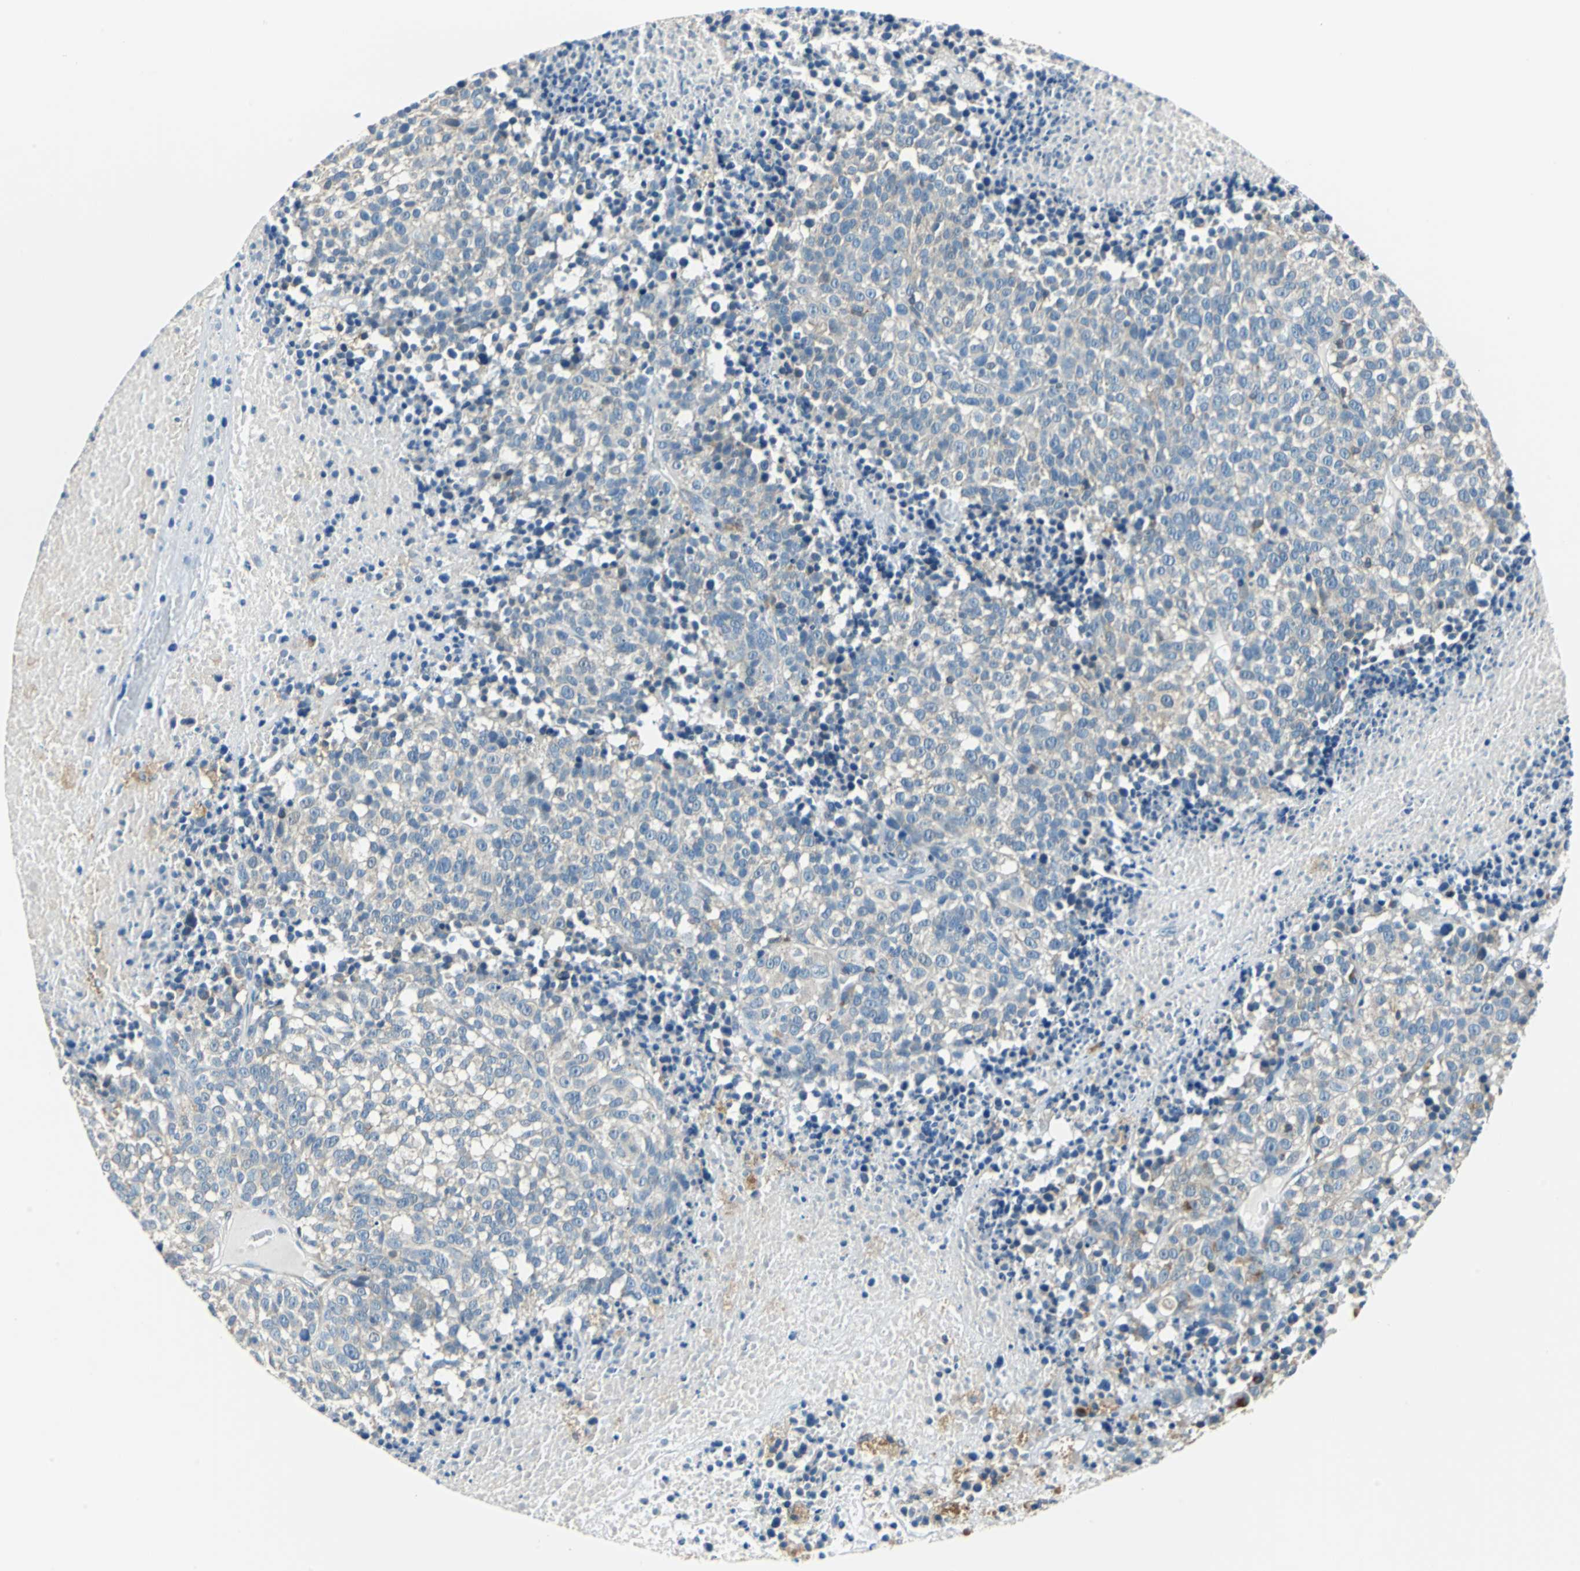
{"staining": {"intensity": "negative", "quantity": "none", "location": "none"}, "tissue": "melanoma", "cell_type": "Tumor cells", "image_type": "cancer", "snomed": [{"axis": "morphology", "description": "Malignant melanoma, Metastatic site"}, {"axis": "topography", "description": "Cerebral cortex"}], "caption": "Immunohistochemistry image of neoplastic tissue: human malignant melanoma (metastatic site) stained with DAB (3,3'-diaminobenzidine) shows no significant protein expression in tumor cells. Brightfield microscopy of immunohistochemistry stained with DAB (3,3'-diaminobenzidine) (brown) and hematoxylin (blue), captured at high magnification.", "gene": "CPA3", "patient": {"sex": "female", "age": 52}}